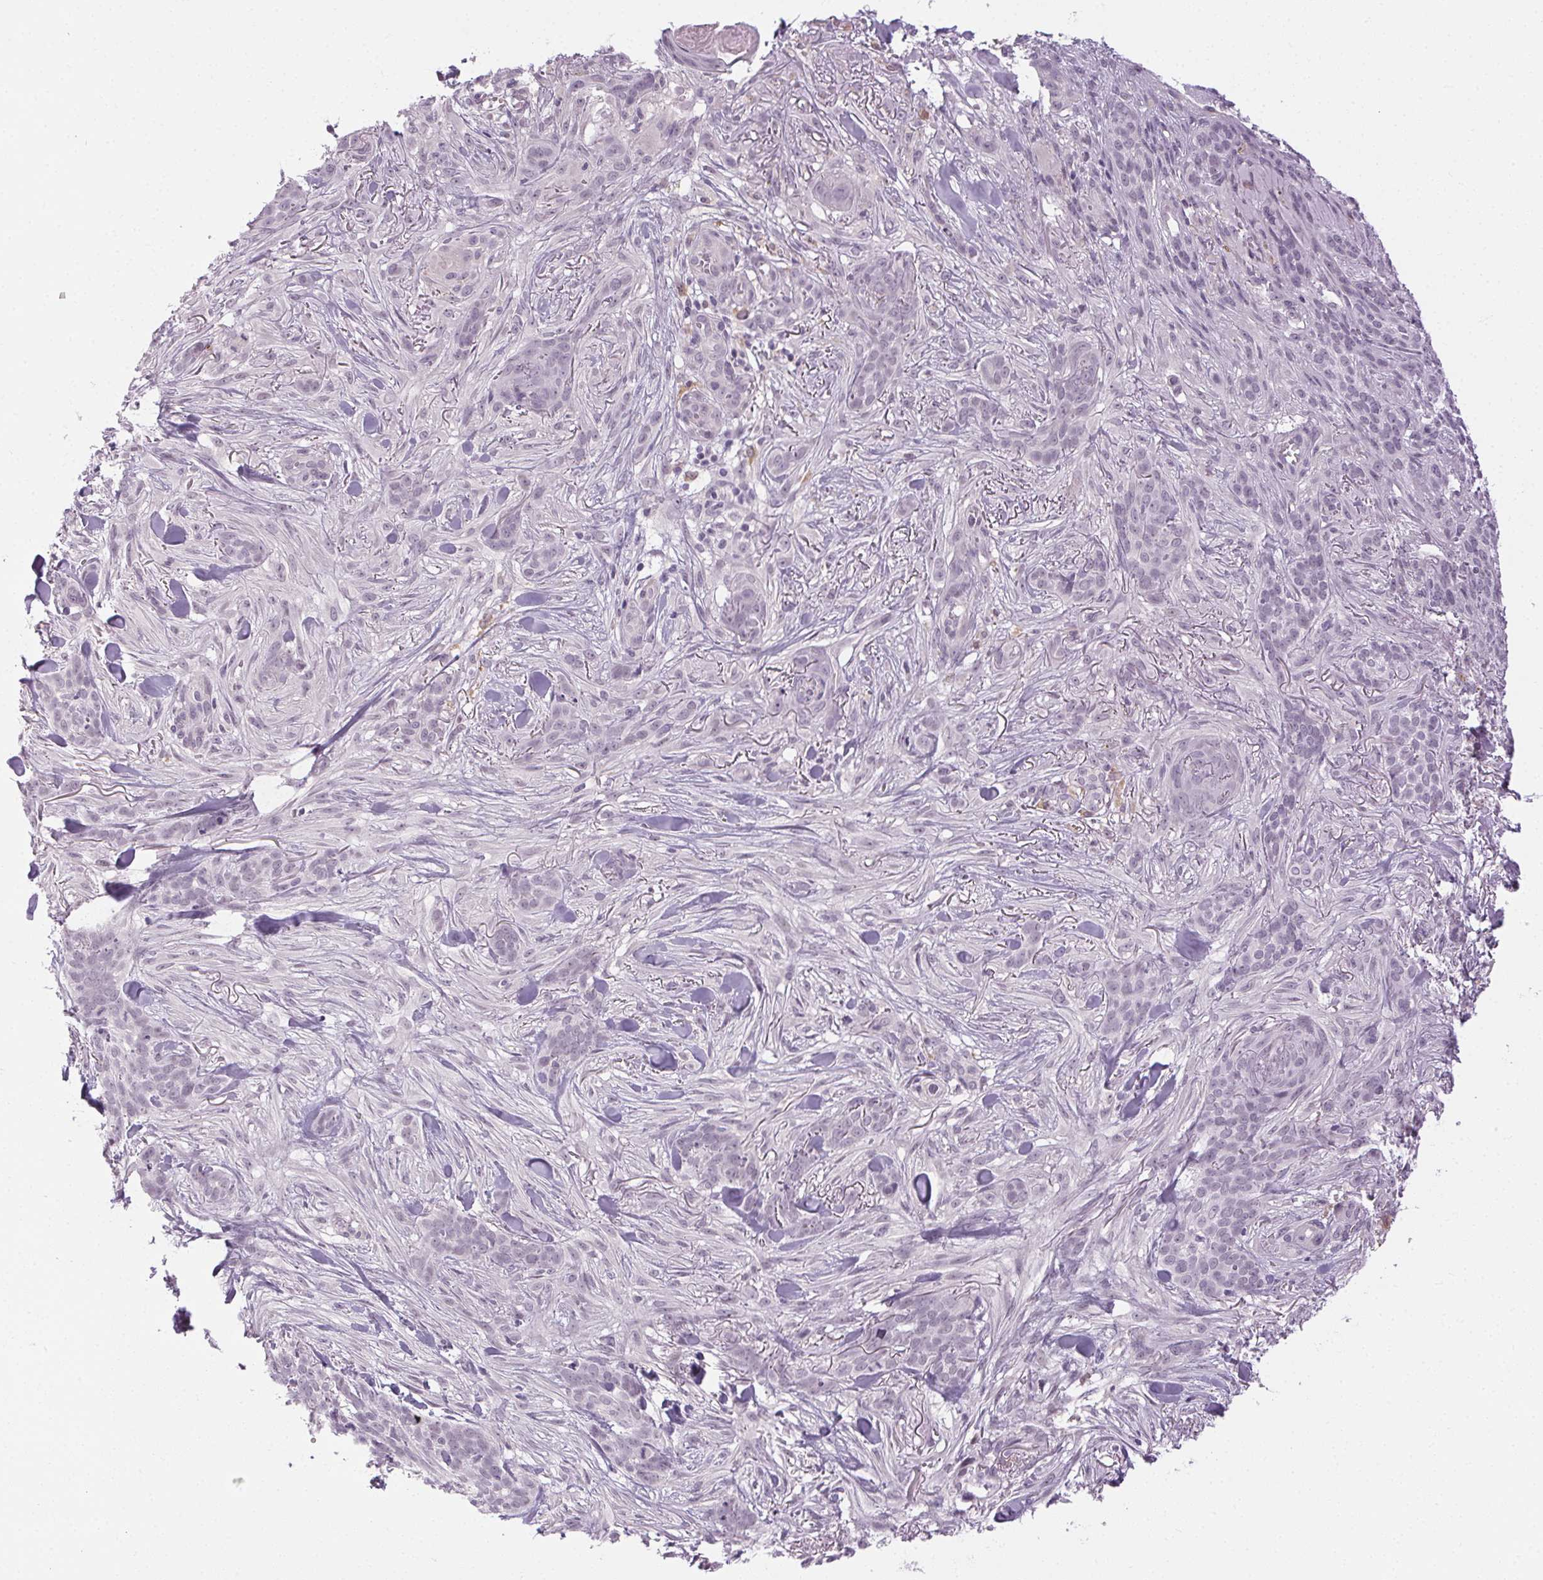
{"staining": {"intensity": "negative", "quantity": "none", "location": "none"}, "tissue": "skin cancer", "cell_type": "Tumor cells", "image_type": "cancer", "snomed": [{"axis": "morphology", "description": "Basal cell carcinoma"}, {"axis": "topography", "description": "Skin"}], "caption": "Tumor cells show no significant protein staining in skin basal cell carcinoma.", "gene": "FAM168A", "patient": {"sex": "female", "age": 61}}